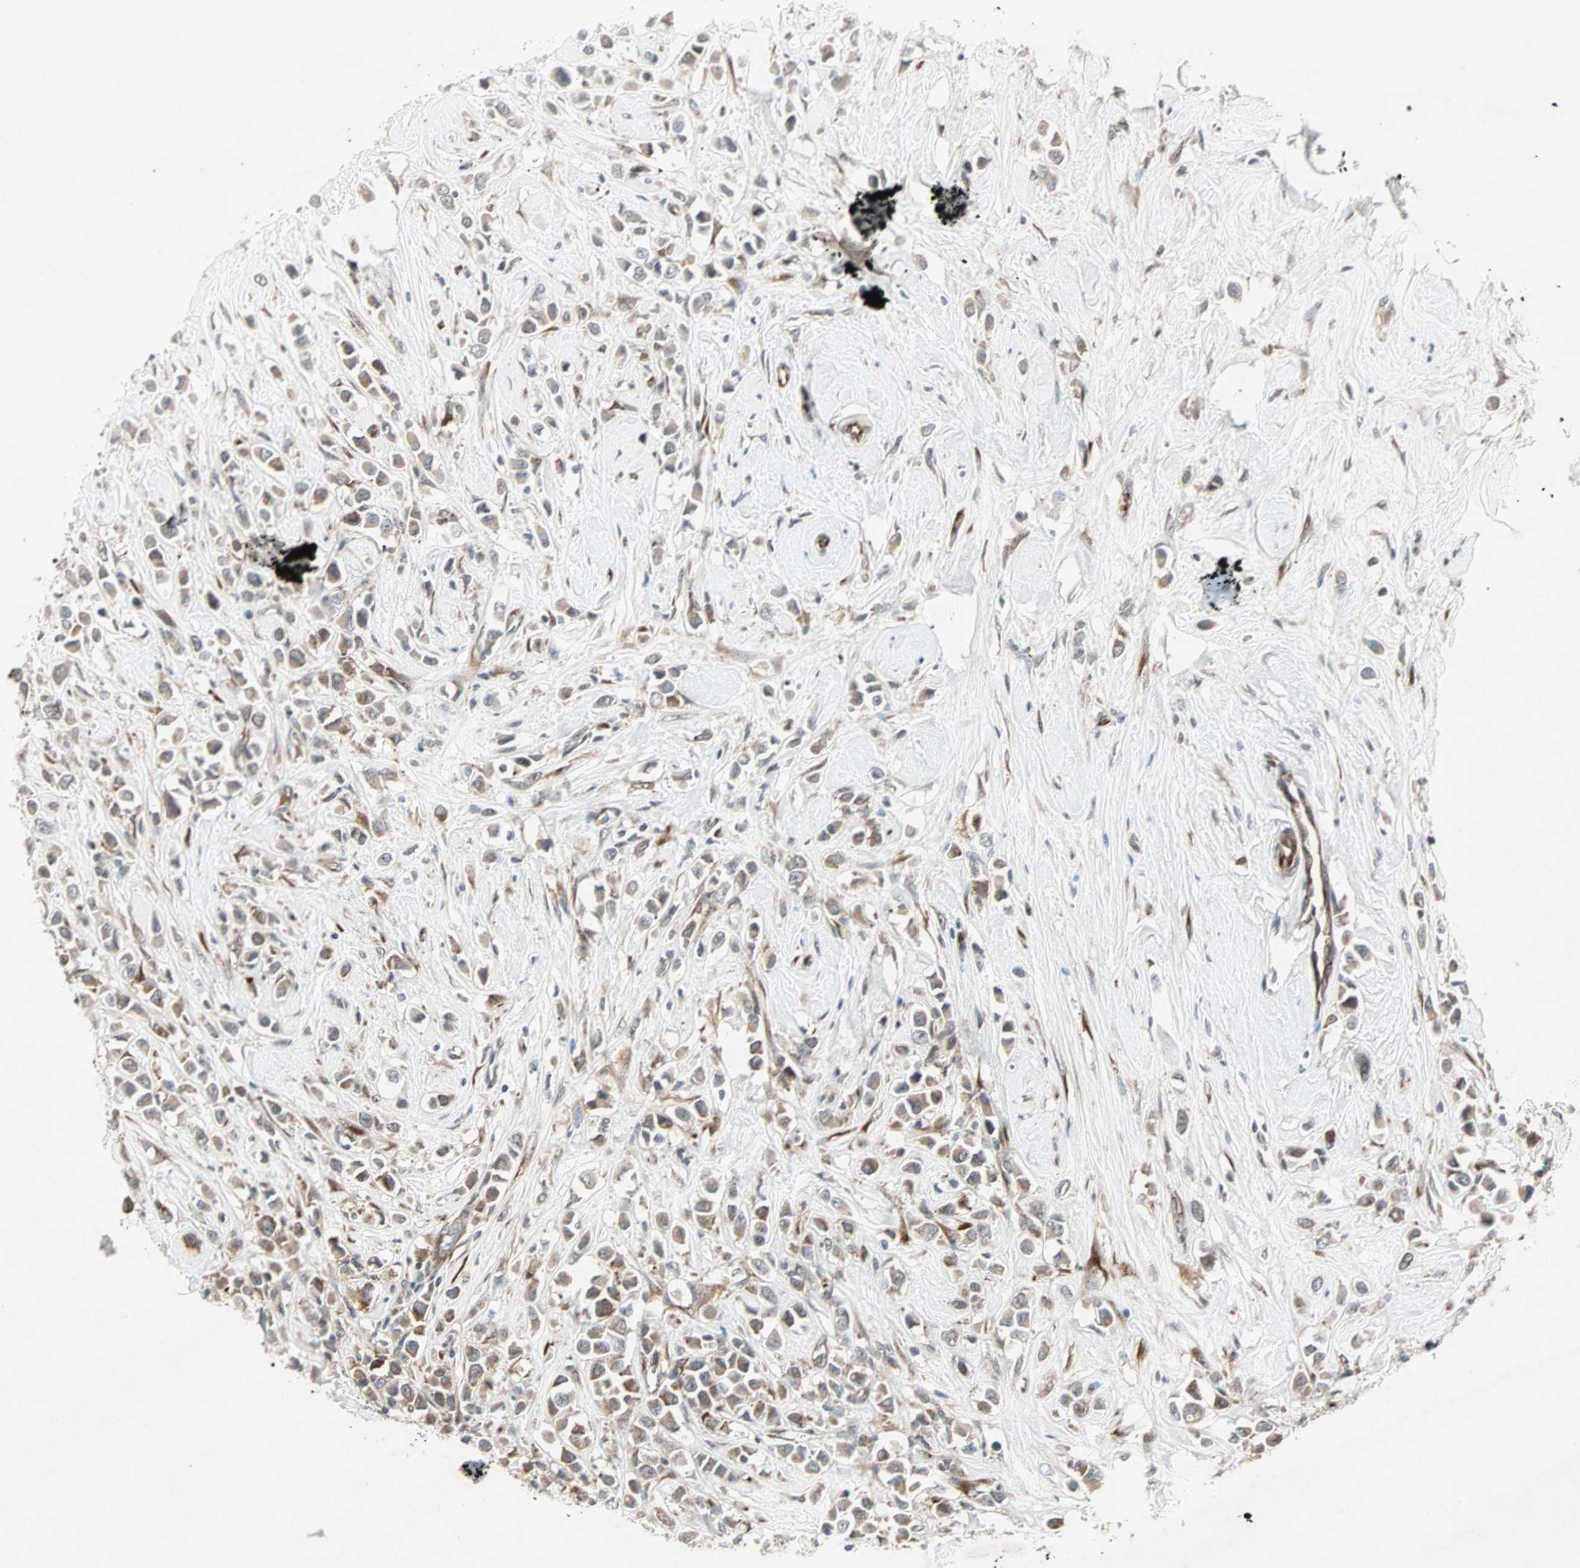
{"staining": {"intensity": "moderate", "quantity": ">75%", "location": "cytoplasmic/membranous"}, "tissue": "breast cancer", "cell_type": "Tumor cells", "image_type": "cancer", "snomed": [{"axis": "morphology", "description": "Duct carcinoma"}, {"axis": "topography", "description": "Breast"}], "caption": "Human breast cancer (infiltrating ductal carcinoma) stained with a protein marker exhibits moderate staining in tumor cells.", "gene": "ZNF37A", "patient": {"sex": "female", "age": 61}}